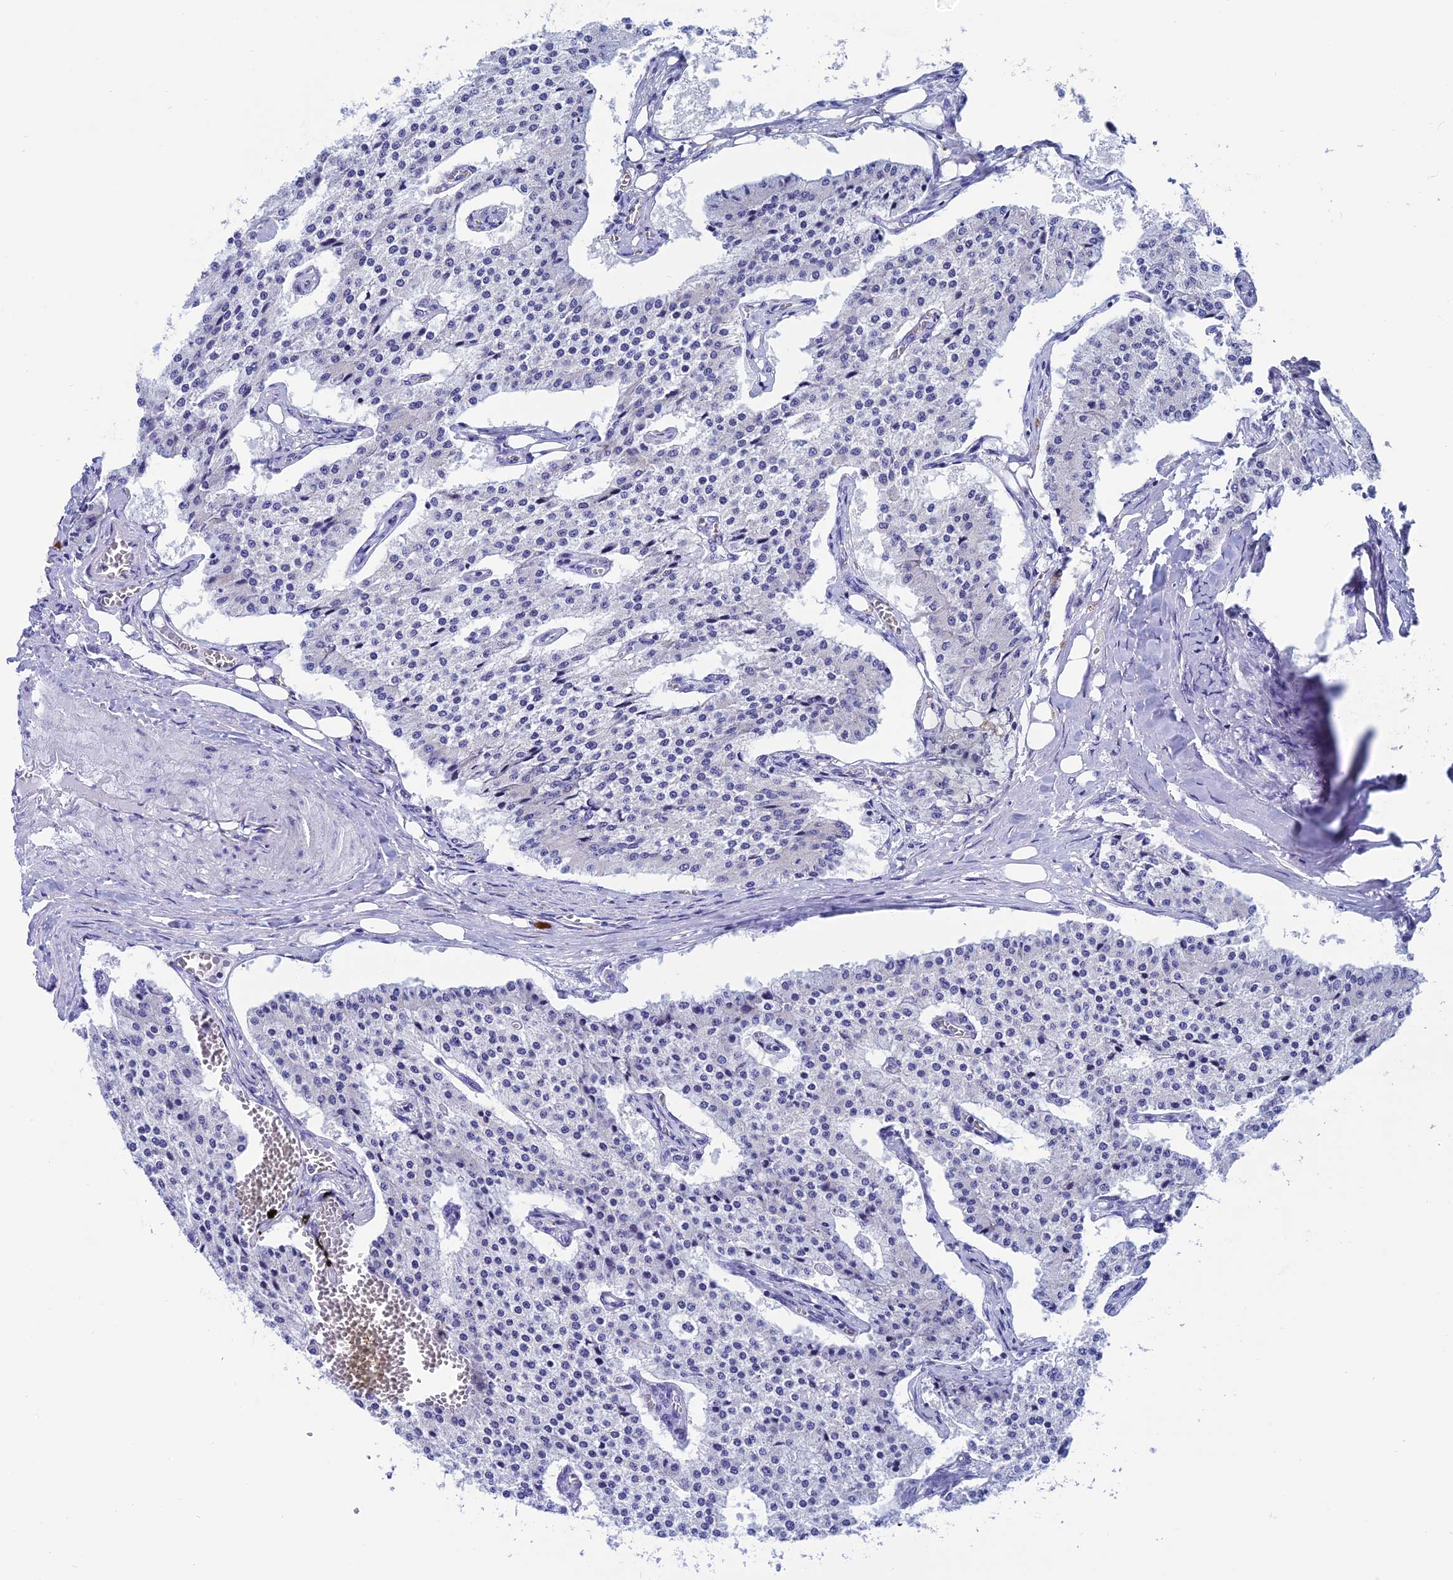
{"staining": {"intensity": "negative", "quantity": "none", "location": "none"}, "tissue": "carcinoid", "cell_type": "Tumor cells", "image_type": "cancer", "snomed": [{"axis": "morphology", "description": "Carcinoid, malignant, NOS"}, {"axis": "topography", "description": "Colon"}], "caption": "Carcinoid (malignant) was stained to show a protein in brown. There is no significant positivity in tumor cells. Nuclei are stained in blue.", "gene": "REEP4", "patient": {"sex": "female", "age": 52}}